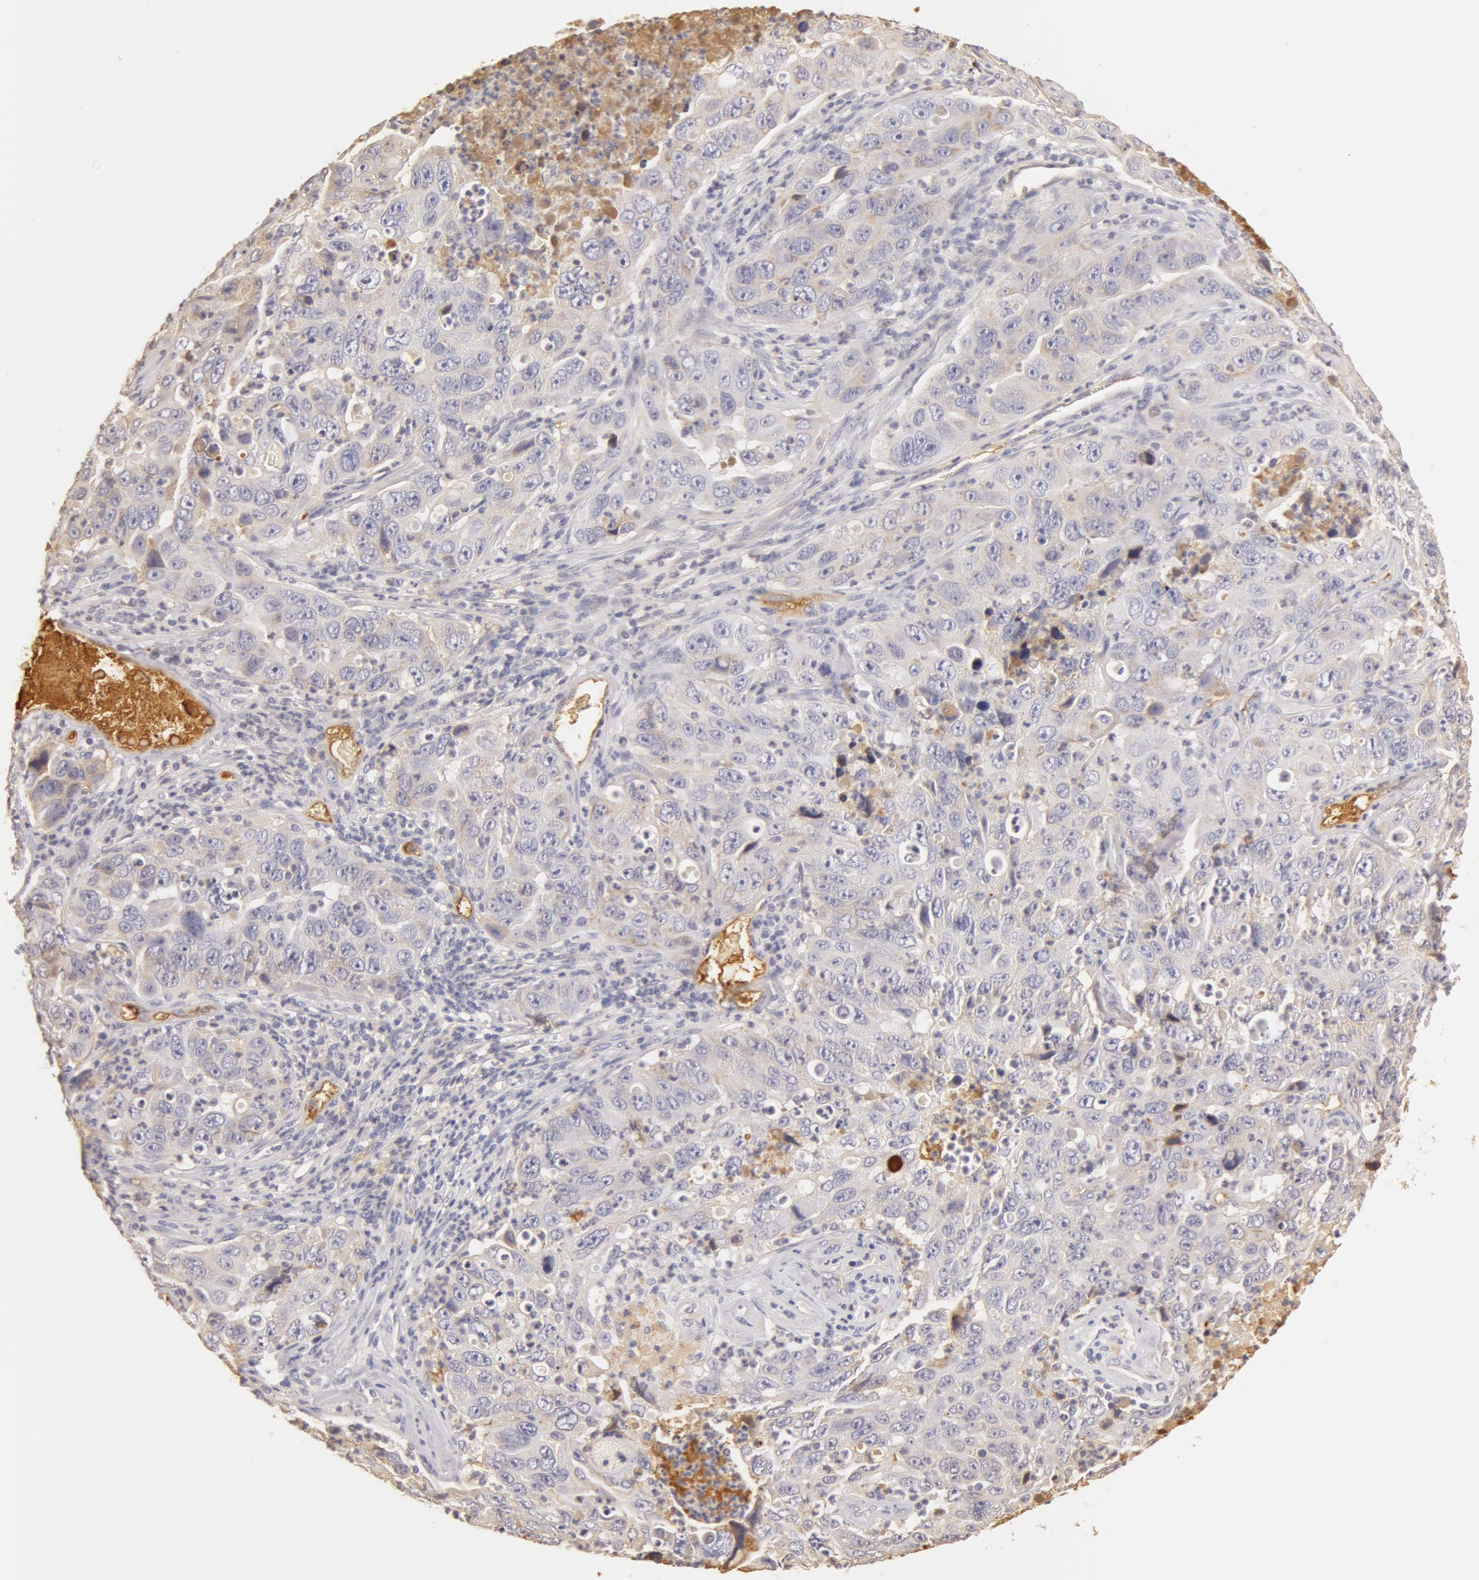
{"staining": {"intensity": "weak", "quantity": ">75%", "location": "cytoplasmic/membranous"}, "tissue": "lung cancer", "cell_type": "Tumor cells", "image_type": "cancer", "snomed": [{"axis": "morphology", "description": "Squamous cell carcinoma, NOS"}, {"axis": "topography", "description": "Lung"}], "caption": "Human lung cancer stained with a protein marker reveals weak staining in tumor cells.", "gene": "TF", "patient": {"sex": "male", "age": 64}}